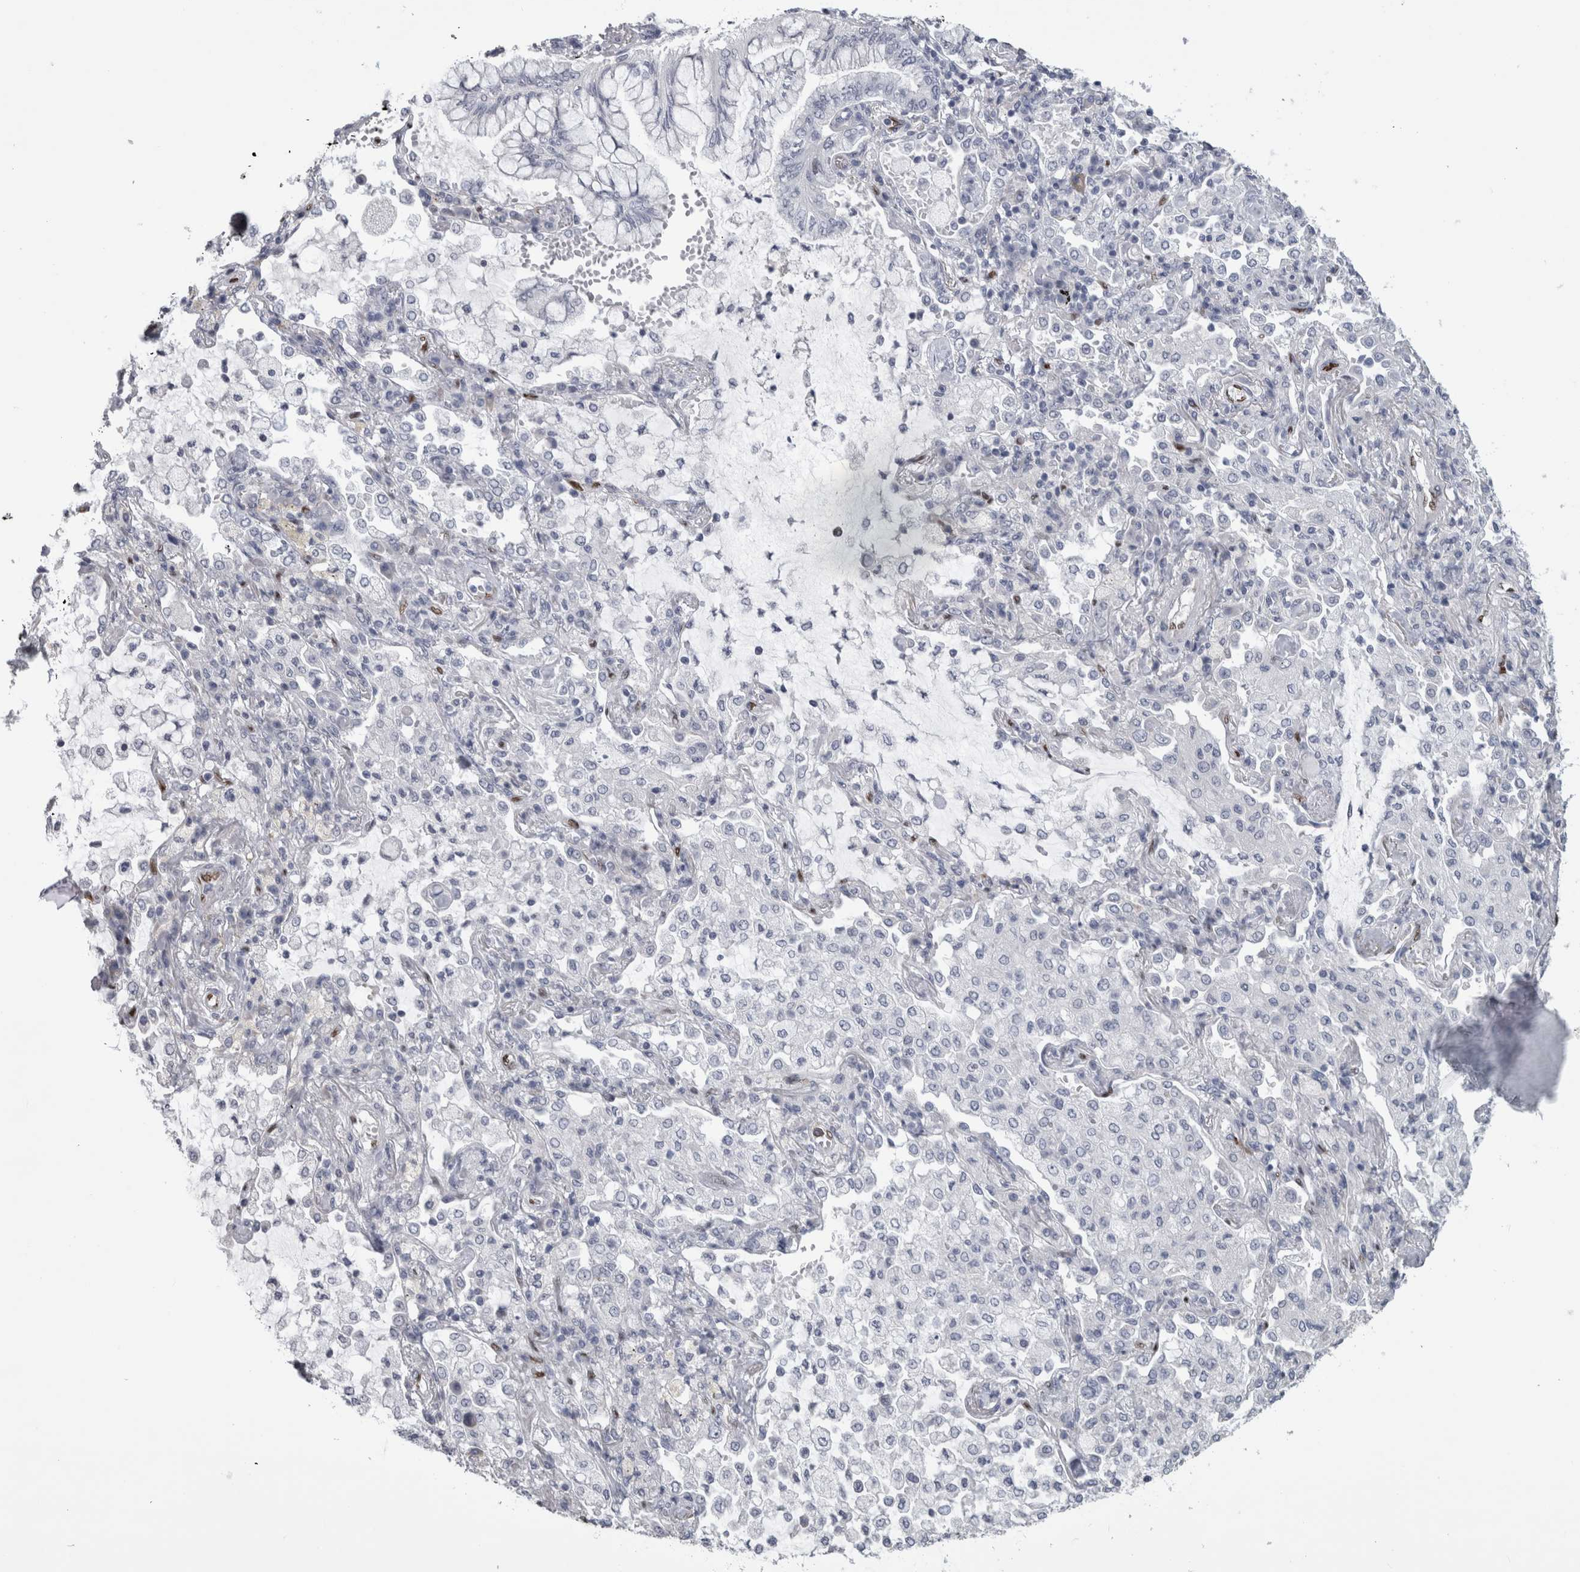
{"staining": {"intensity": "negative", "quantity": "none", "location": "none"}, "tissue": "lung cancer", "cell_type": "Tumor cells", "image_type": "cancer", "snomed": [{"axis": "morphology", "description": "Adenocarcinoma, NOS"}, {"axis": "topography", "description": "Lung"}], "caption": "Image shows no significant protein positivity in tumor cells of lung cancer.", "gene": "IL33", "patient": {"sex": "female", "age": 70}}